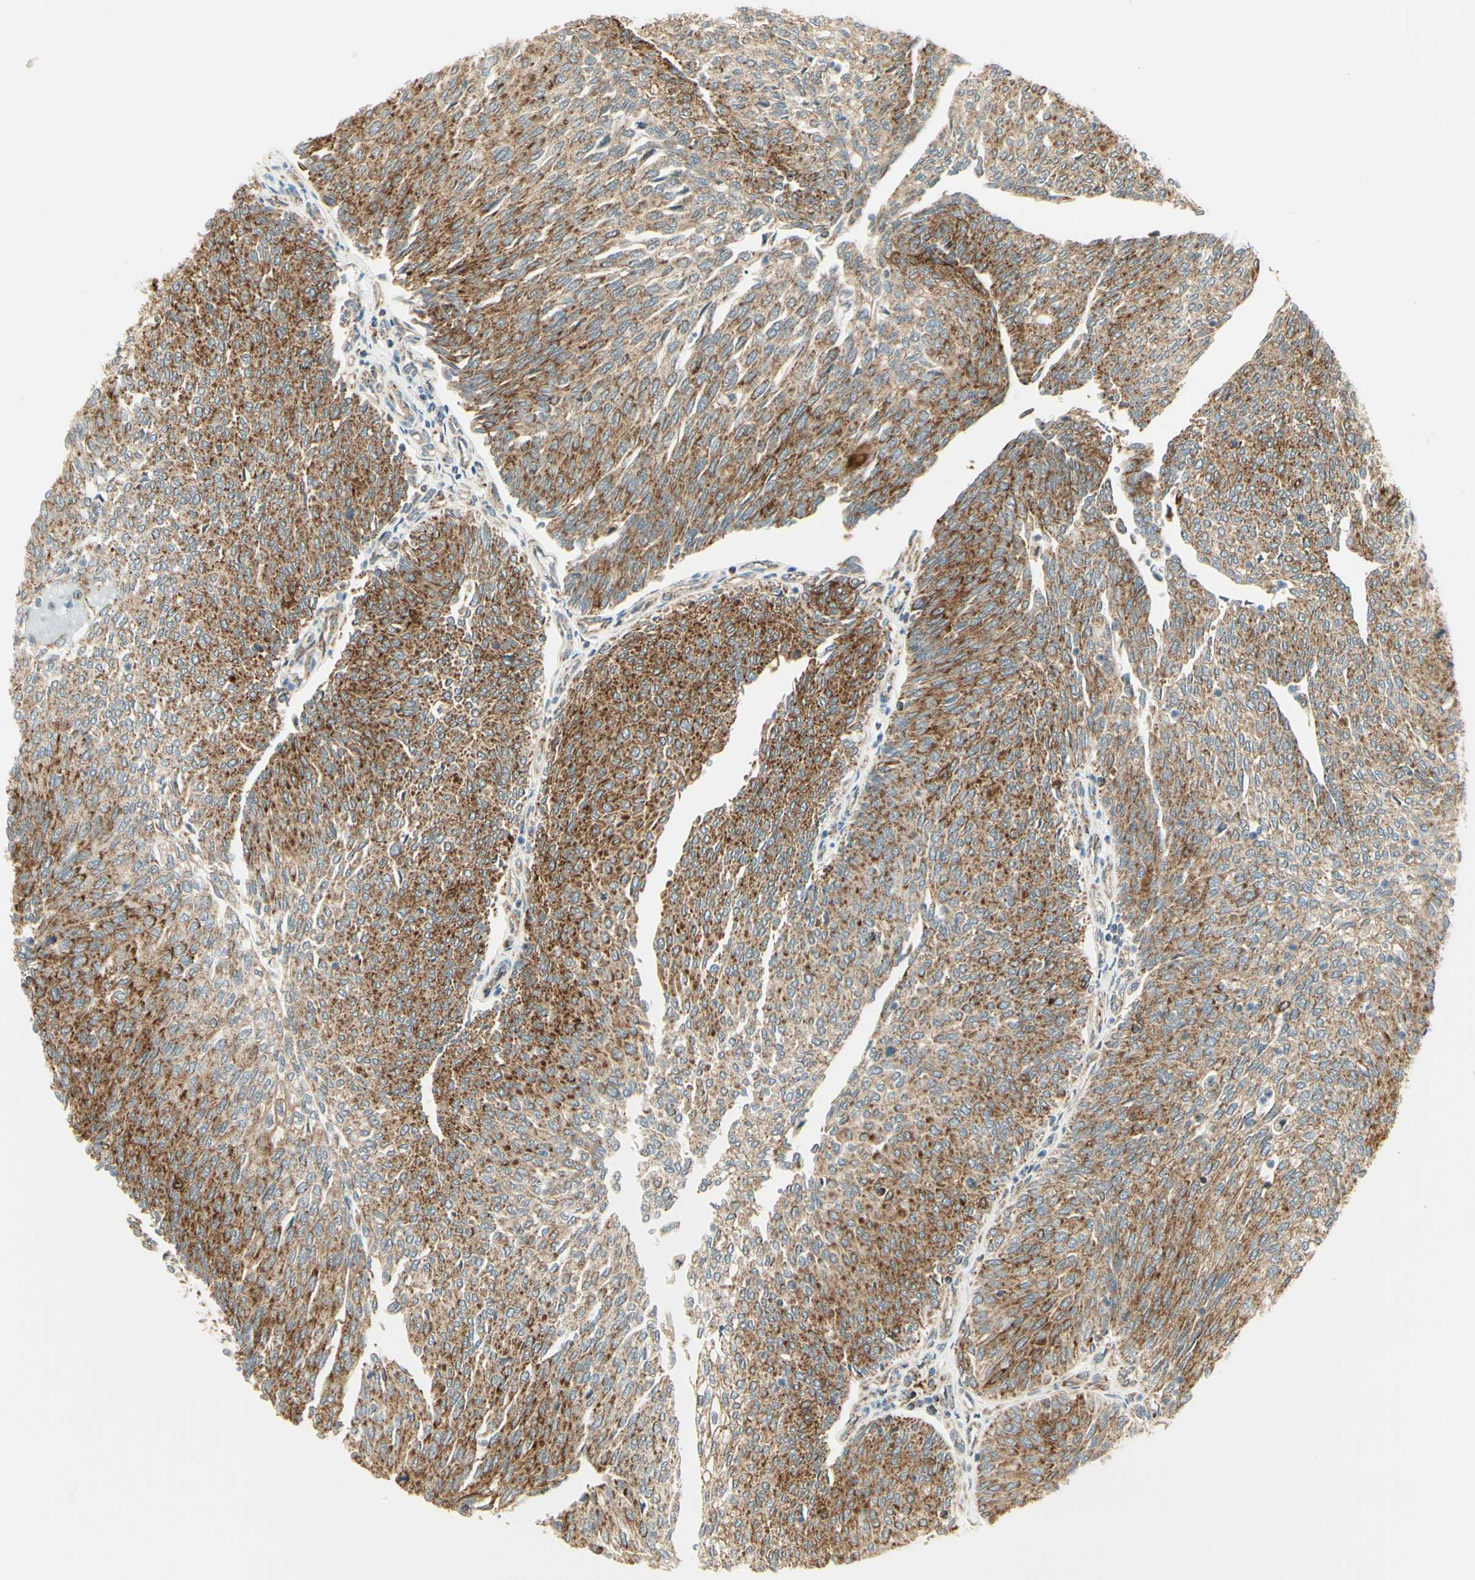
{"staining": {"intensity": "strong", "quantity": ">75%", "location": "cytoplasmic/membranous"}, "tissue": "urothelial cancer", "cell_type": "Tumor cells", "image_type": "cancer", "snomed": [{"axis": "morphology", "description": "Urothelial carcinoma, Low grade"}, {"axis": "topography", "description": "Urinary bladder"}], "caption": "Immunohistochemistry (IHC) histopathology image of neoplastic tissue: low-grade urothelial carcinoma stained using immunohistochemistry (IHC) shows high levels of strong protein expression localized specifically in the cytoplasmic/membranous of tumor cells, appearing as a cytoplasmic/membranous brown color.", "gene": "EPHB3", "patient": {"sex": "female", "age": 79}}